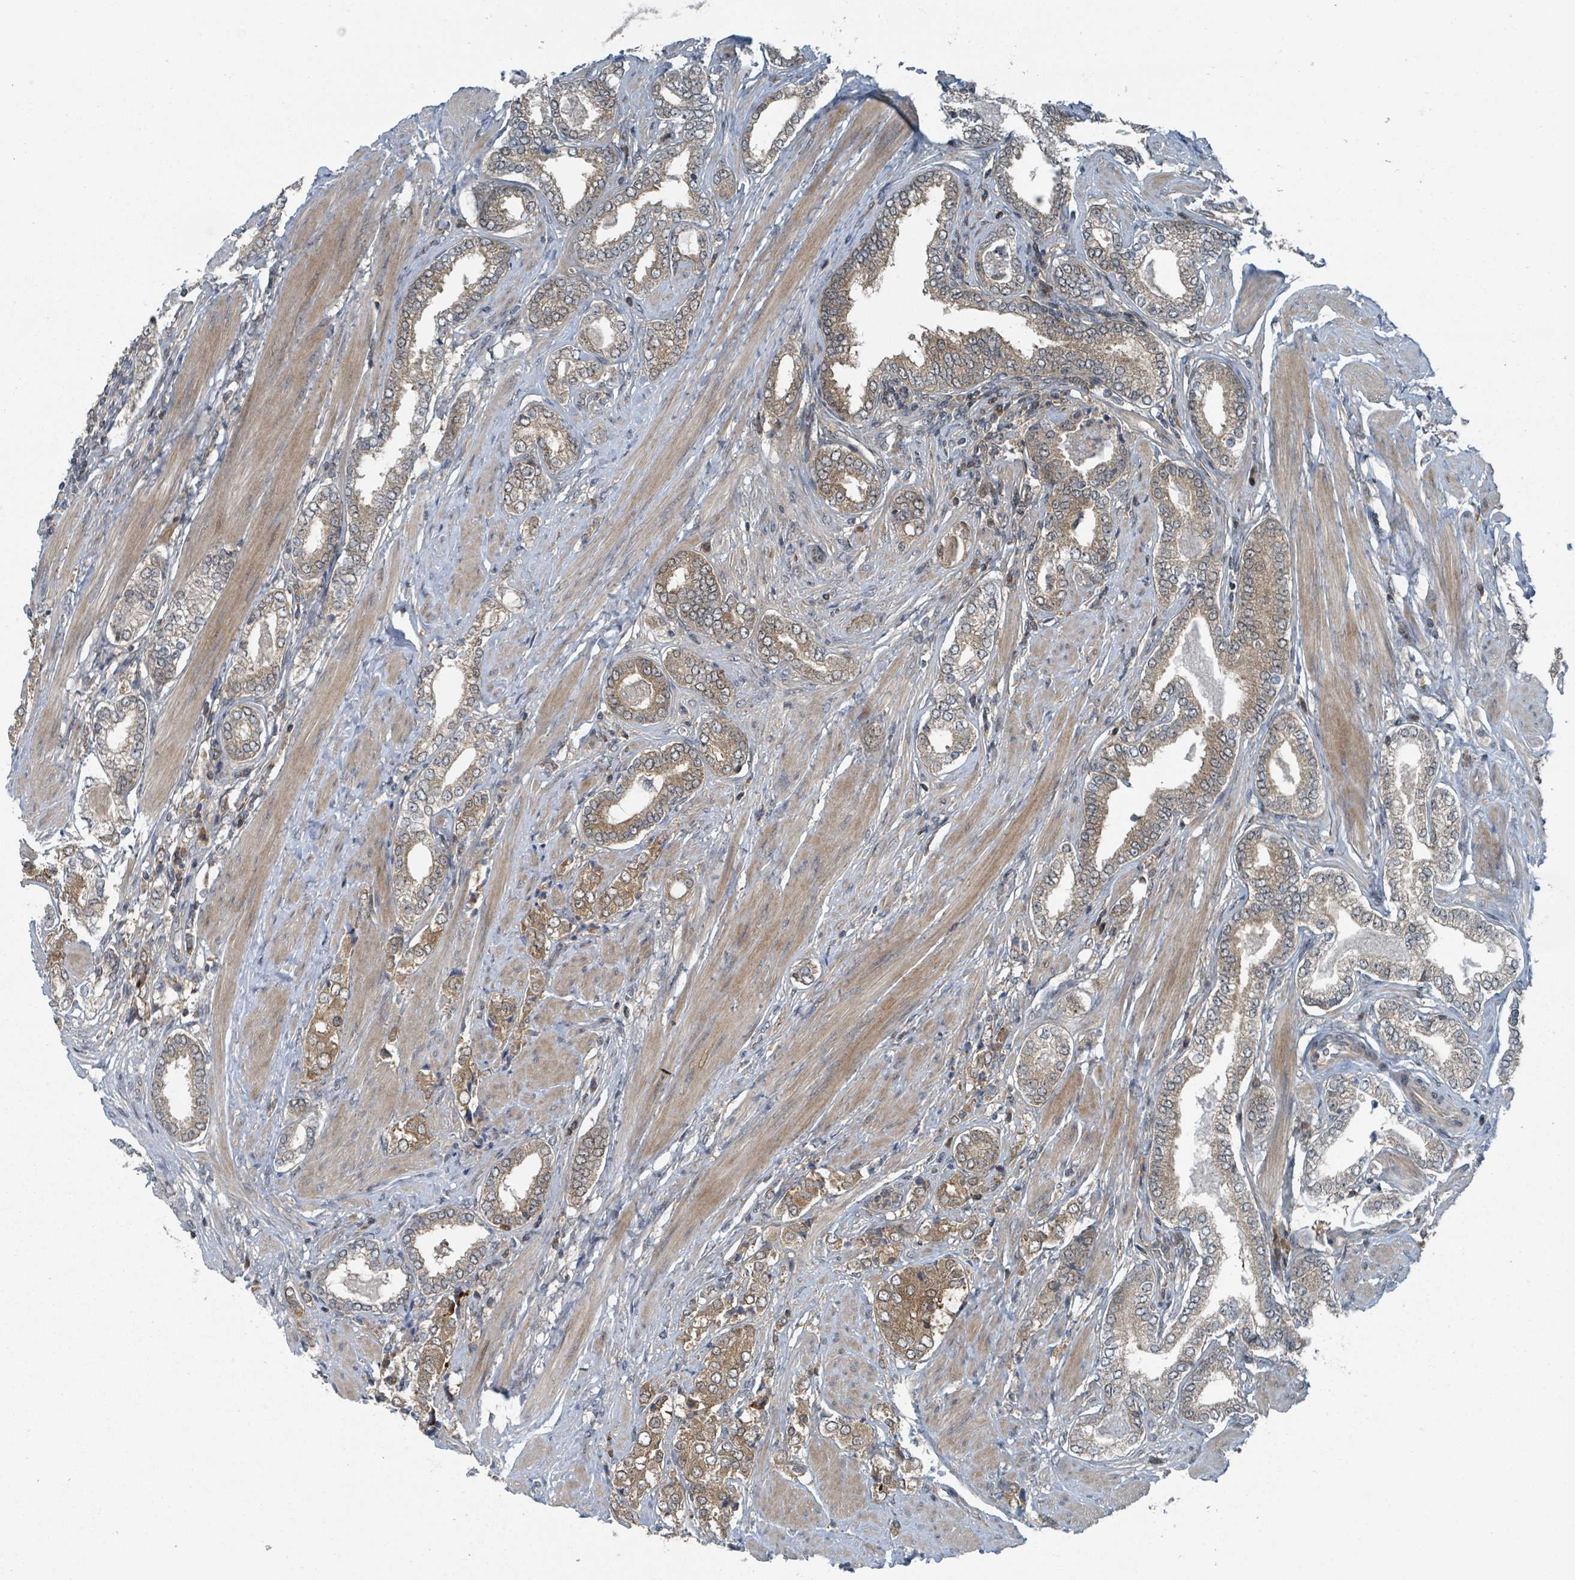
{"staining": {"intensity": "moderate", "quantity": "25%-75%", "location": "cytoplasmic/membranous,nuclear"}, "tissue": "prostate cancer", "cell_type": "Tumor cells", "image_type": "cancer", "snomed": [{"axis": "morphology", "description": "Adenocarcinoma, High grade"}, {"axis": "topography", "description": "Prostate"}], "caption": "Moderate cytoplasmic/membranous and nuclear positivity is present in approximately 25%-75% of tumor cells in prostate cancer (high-grade adenocarcinoma). The protein is shown in brown color, while the nuclei are stained blue.", "gene": "GOLGA7", "patient": {"sex": "male", "age": 71}}